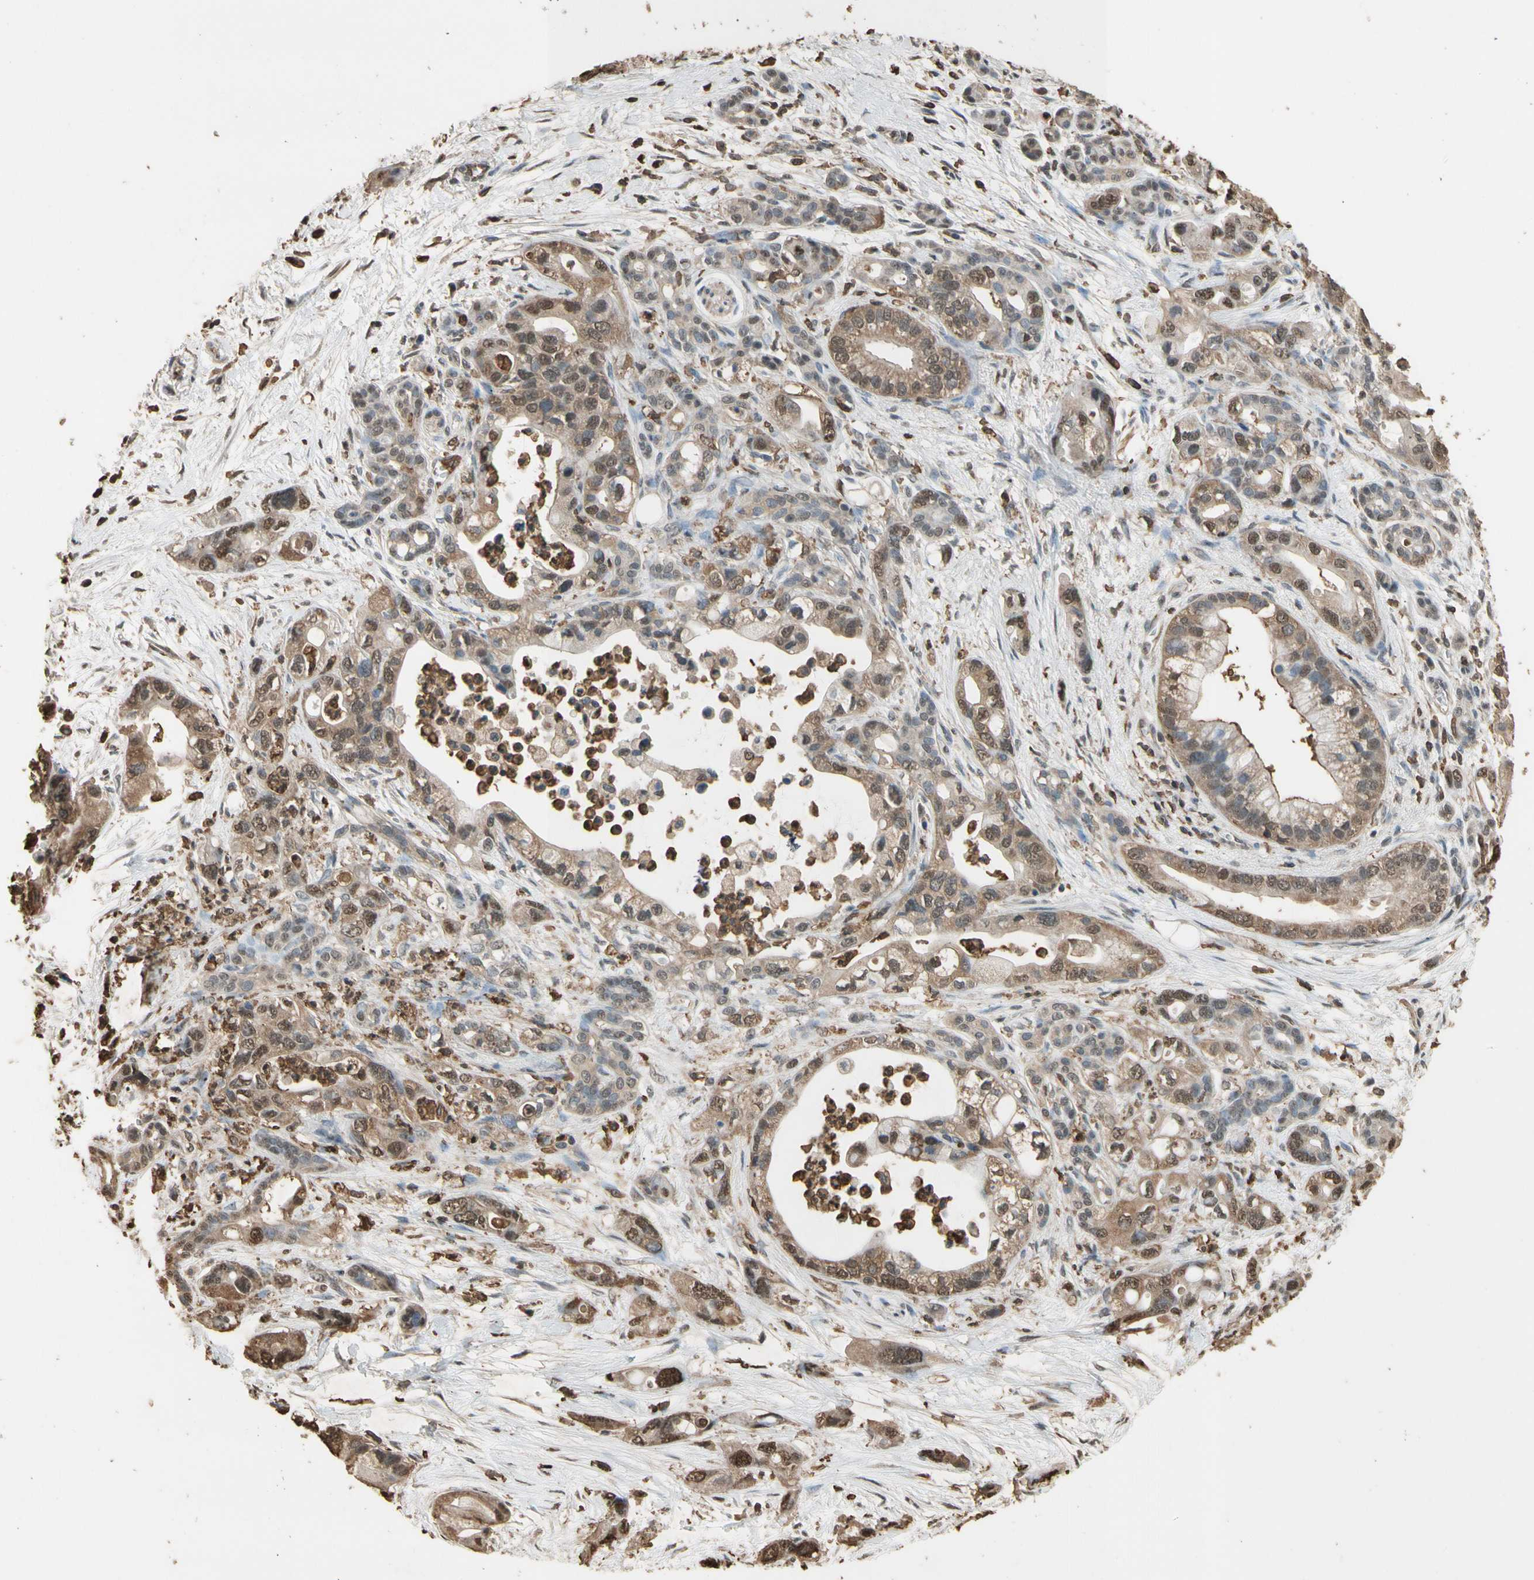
{"staining": {"intensity": "moderate", "quantity": ">75%", "location": "cytoplasmic/membranous,nuclear"}, "tissue": "pancreatic cancer", "cell_type": "Tumor cells", "image_type": "cancer", "snomed": [{"axis": "morphology", "description": "Adenocarcinoma, NOS"}, {"axis": "topography", "description": "Pancreas"}], "caption": "A high-resolution histopathology image shows IHC staining of pancreatic cancer, which exhibits moderate cytoplasmic/membranous and nuclear positivity in approximately >75% of tumor cells.", "gene": "TNFSF13B", "patient": {"sex": "male", "age": 70}}